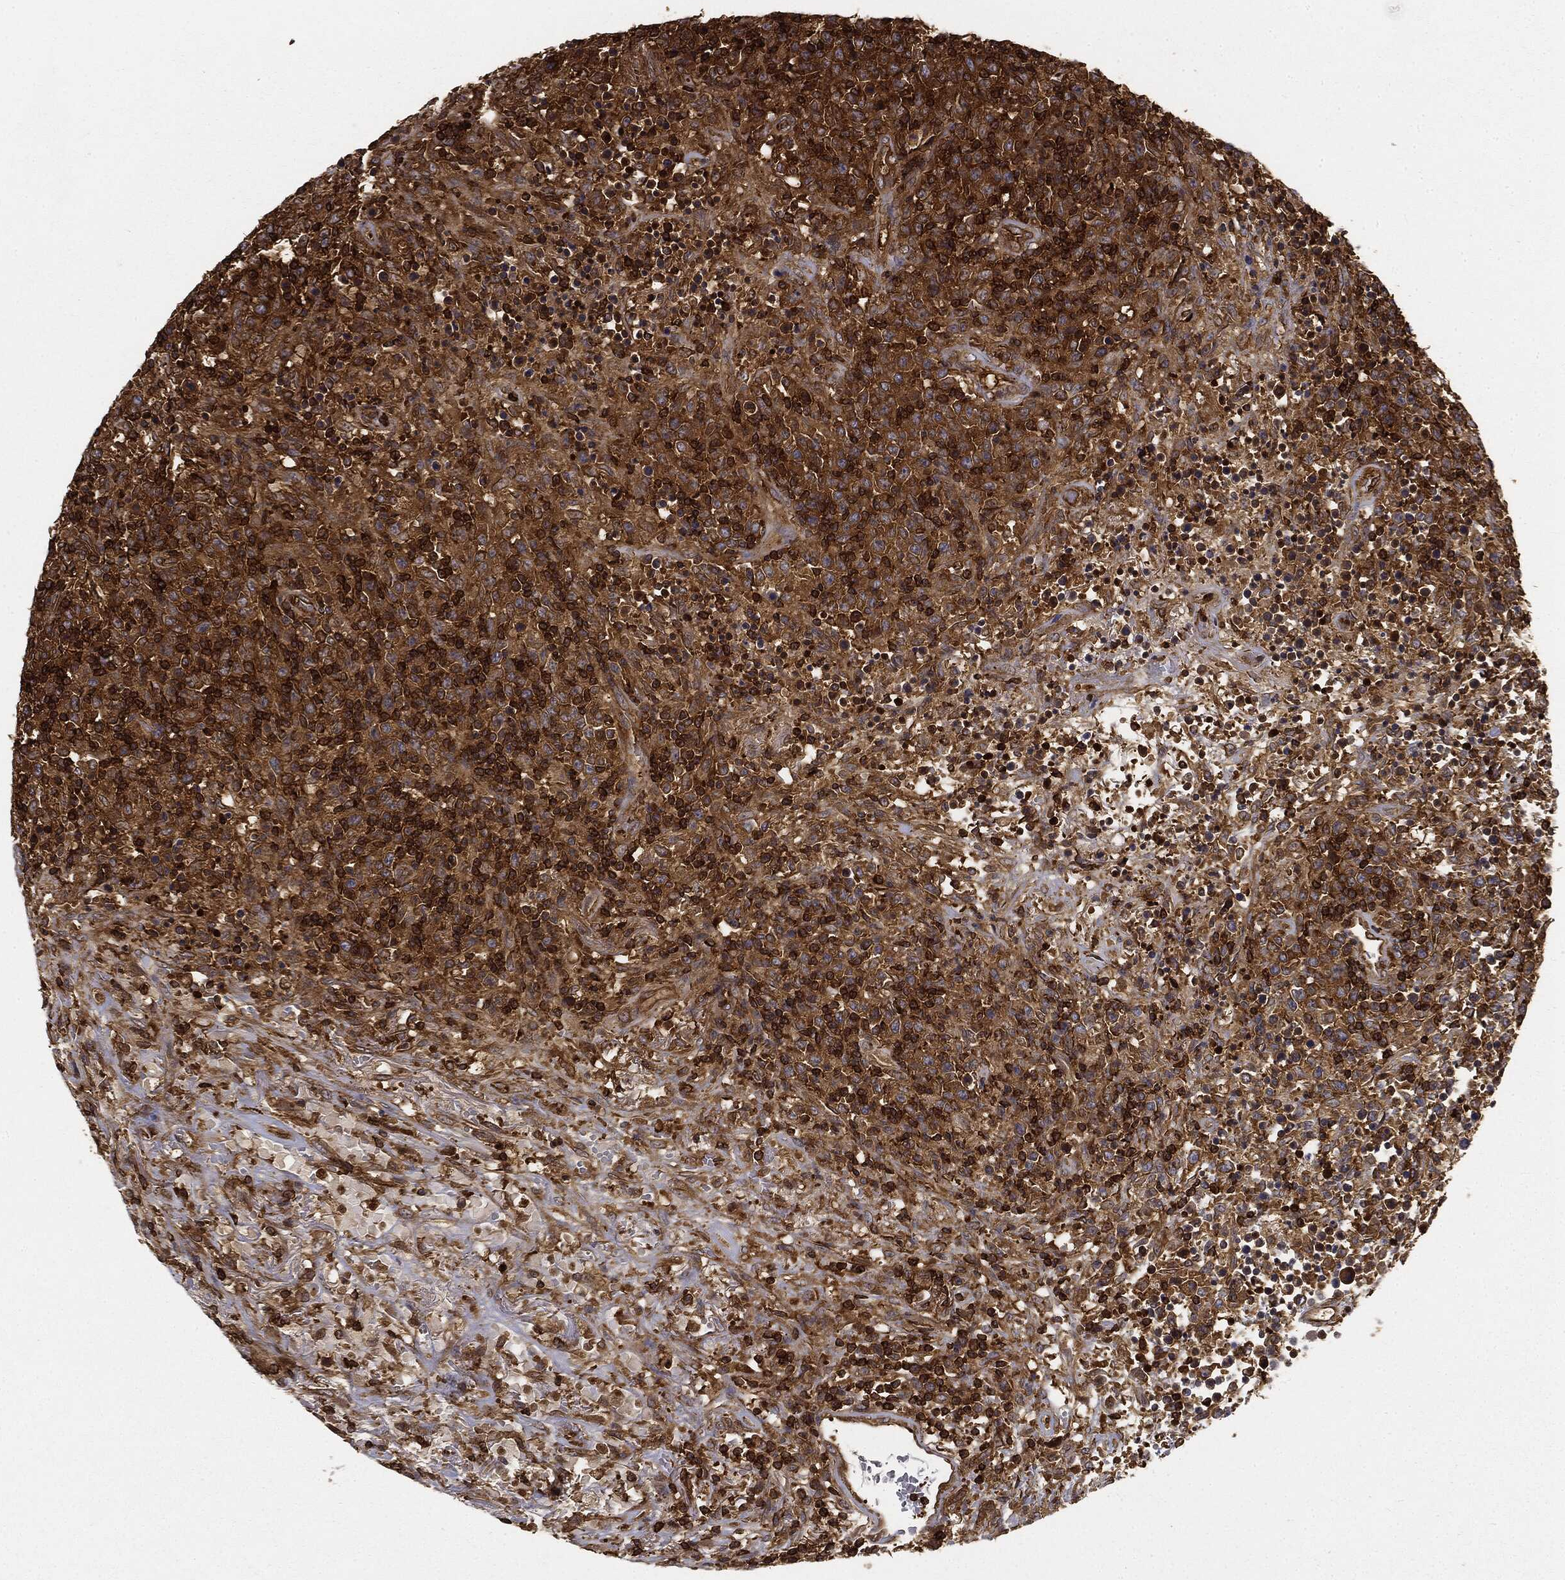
{"staining": {"intensity": "strong", "quantity": "25%-75%", "location": "cytoplasmic/membranous"}, "tissue": "lymphoma", "cell_type": "Tumor cells", "image_type": "cancer", "snomed": [{"axis": "morphology", "description": "Malignant lymphoma, non-Hodgkin's type, High grade"}, {"axis": "topography", "description": "Lung"}], "caption": "Brown immunohistochemical staining in human lymphoma reveals strong cytoplasmic/membranous positivity in about 25%-75% of tumor cells.", "gene": "WDR1", "patient": {"sex": "male", "age": 79}}